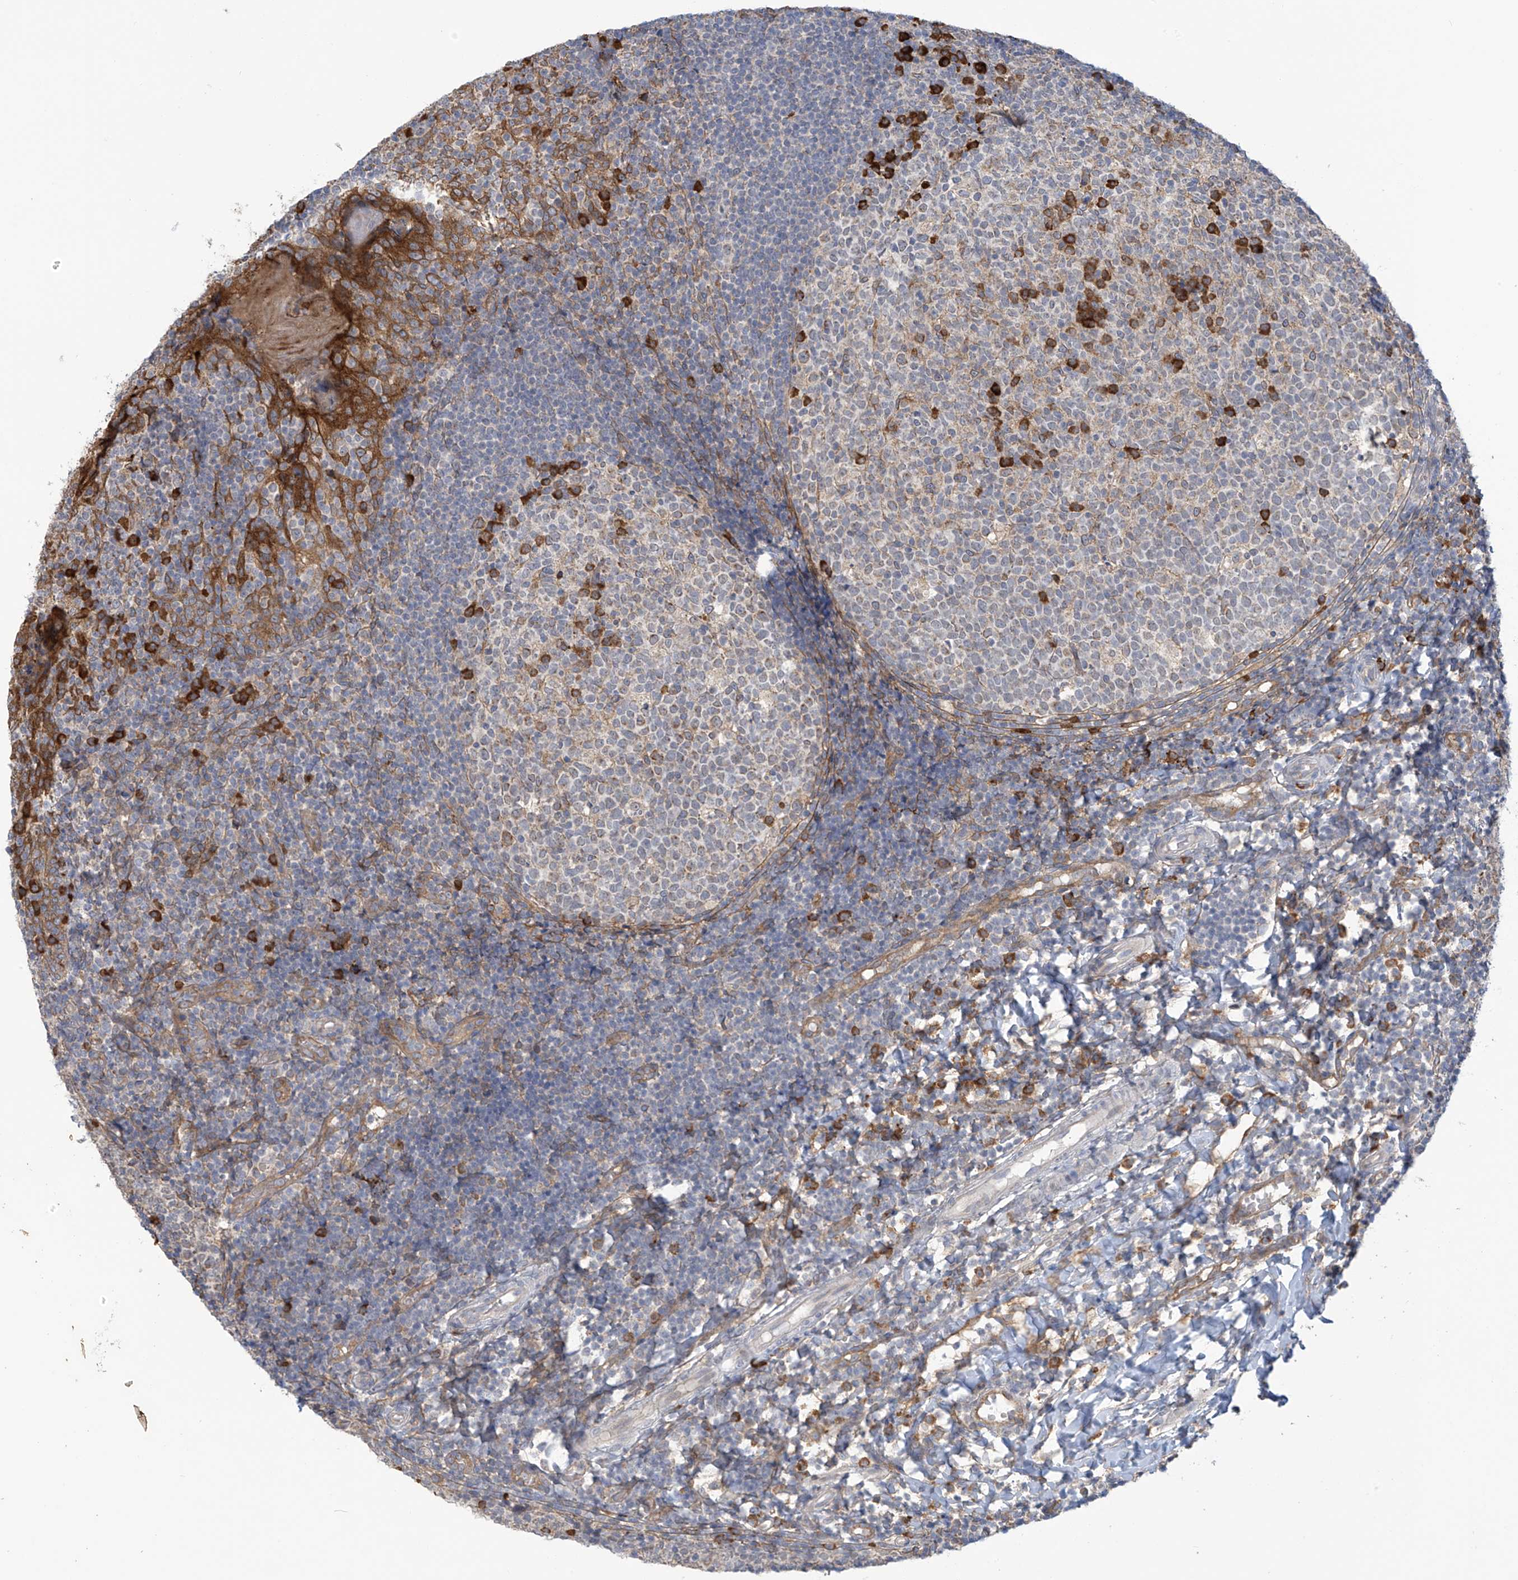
{"staining": {"intensity": "strong", "quantity": "<25%", "location": "cytoplasmic/membranous"}, "tissue": "tonsil", "cell_type": "Germinal center cells", "image_type": "normal", "snomed": [{"axis": "morphology", "description": "Normal tissue, NOS"}, {"axis": "topography", "description": "Tonsil"}], "caption": "Immunohistochemical staining of unremarkable tonsil reveals strong cytoplasmic/membranous protein staining in approximately <25% of germinal center cells.", "gene": "KIAA1522", "patient": {"sex": "female", "age": 19}}